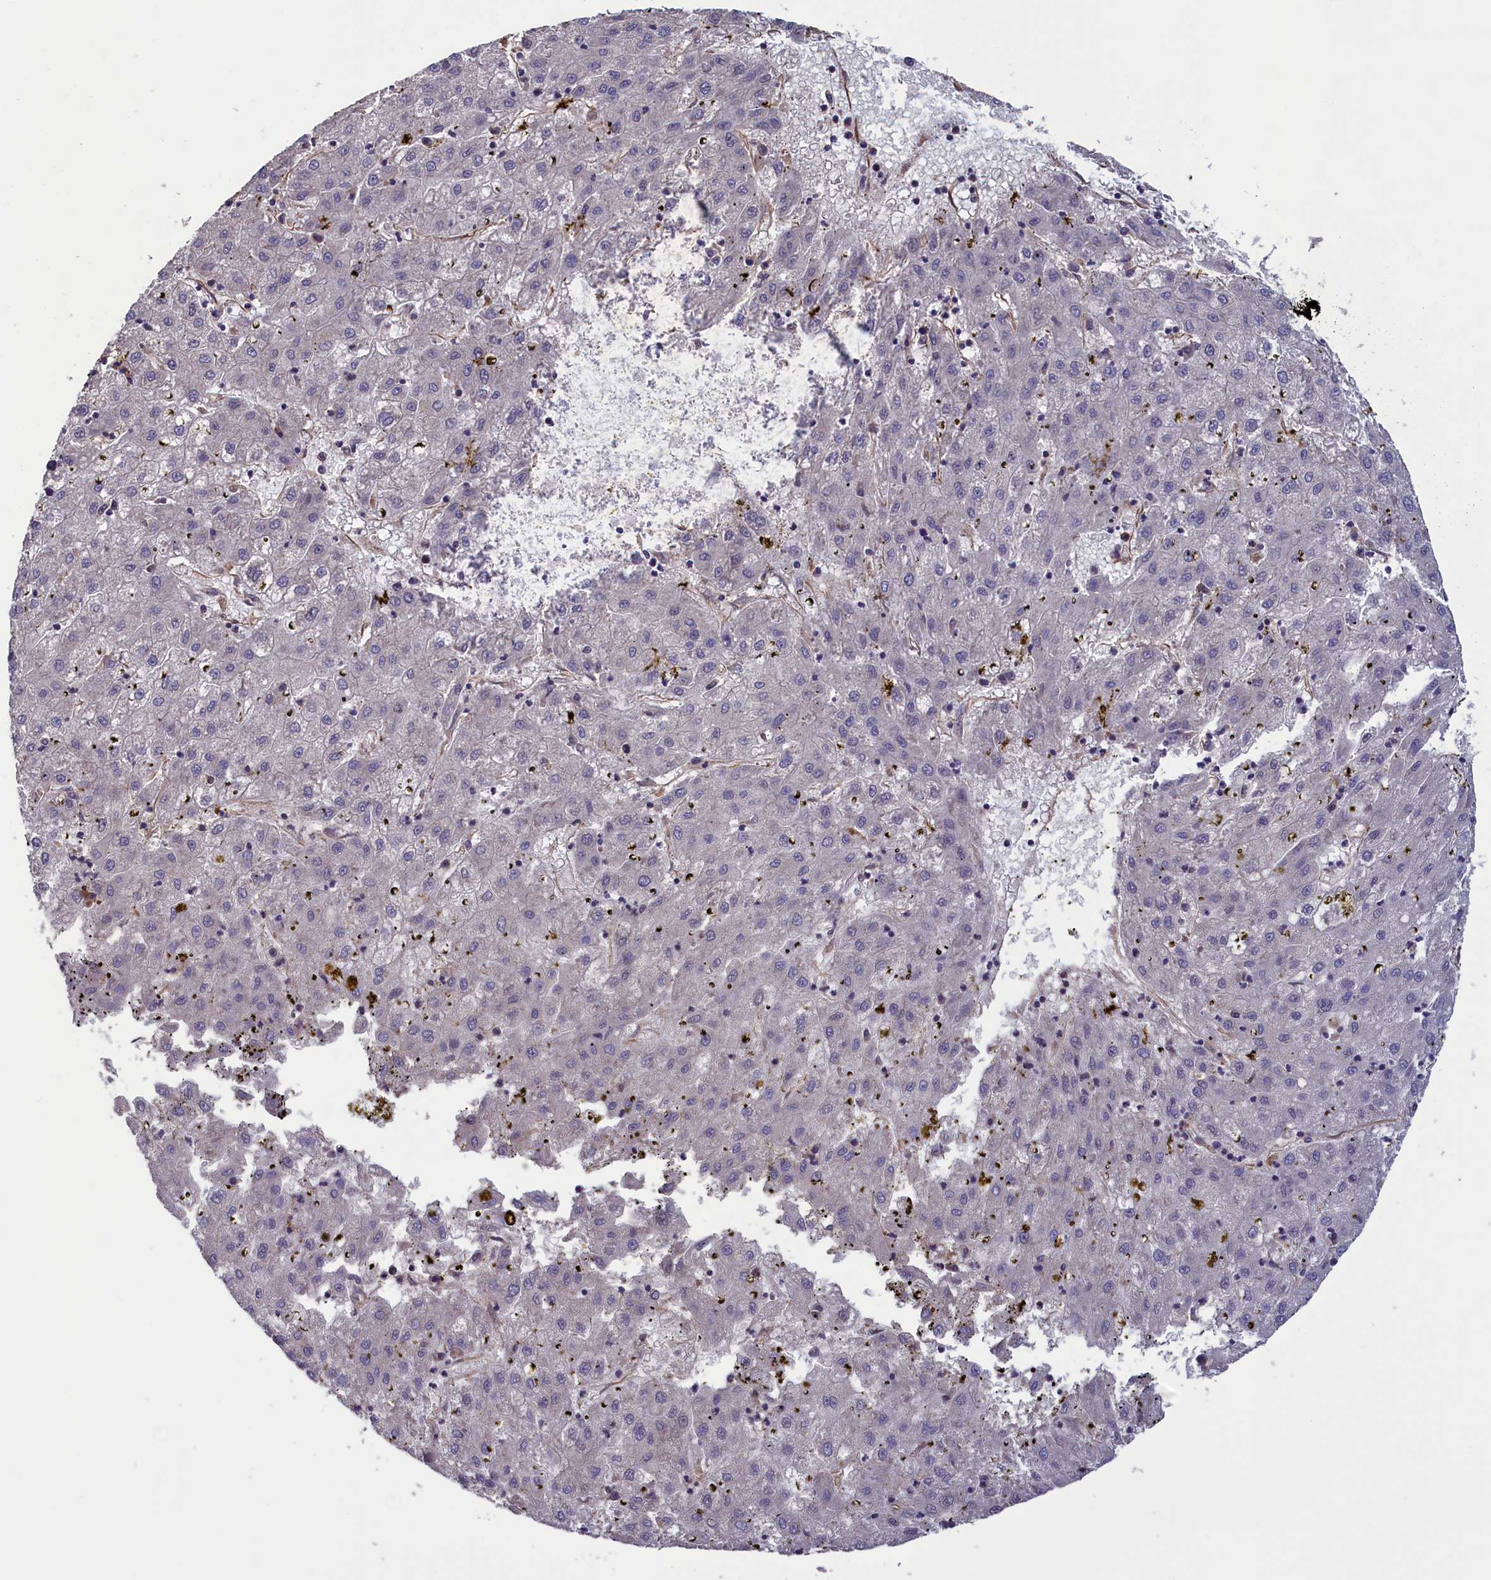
{"staining": {"intensity": "negative", "quantity": "none", "location": "none"}, "tissue": "liver cancer", "cell_type": "Tumor cells", "image_type": "cancer", "snomed": [{"axis": "morphology", "description": "Carcinoma, Hepatocellular, NOS"}, {"axis": "topography", "description": "Liver"}], "caption": "Liver cancer (hepatocellular carcinoma) was stained to show a protein in brown. There is no significant expression in tumor cells. Nuclei are stained in blue.", "gene": "DAPK3", "patient": {"sex": "male", "age": 72}}